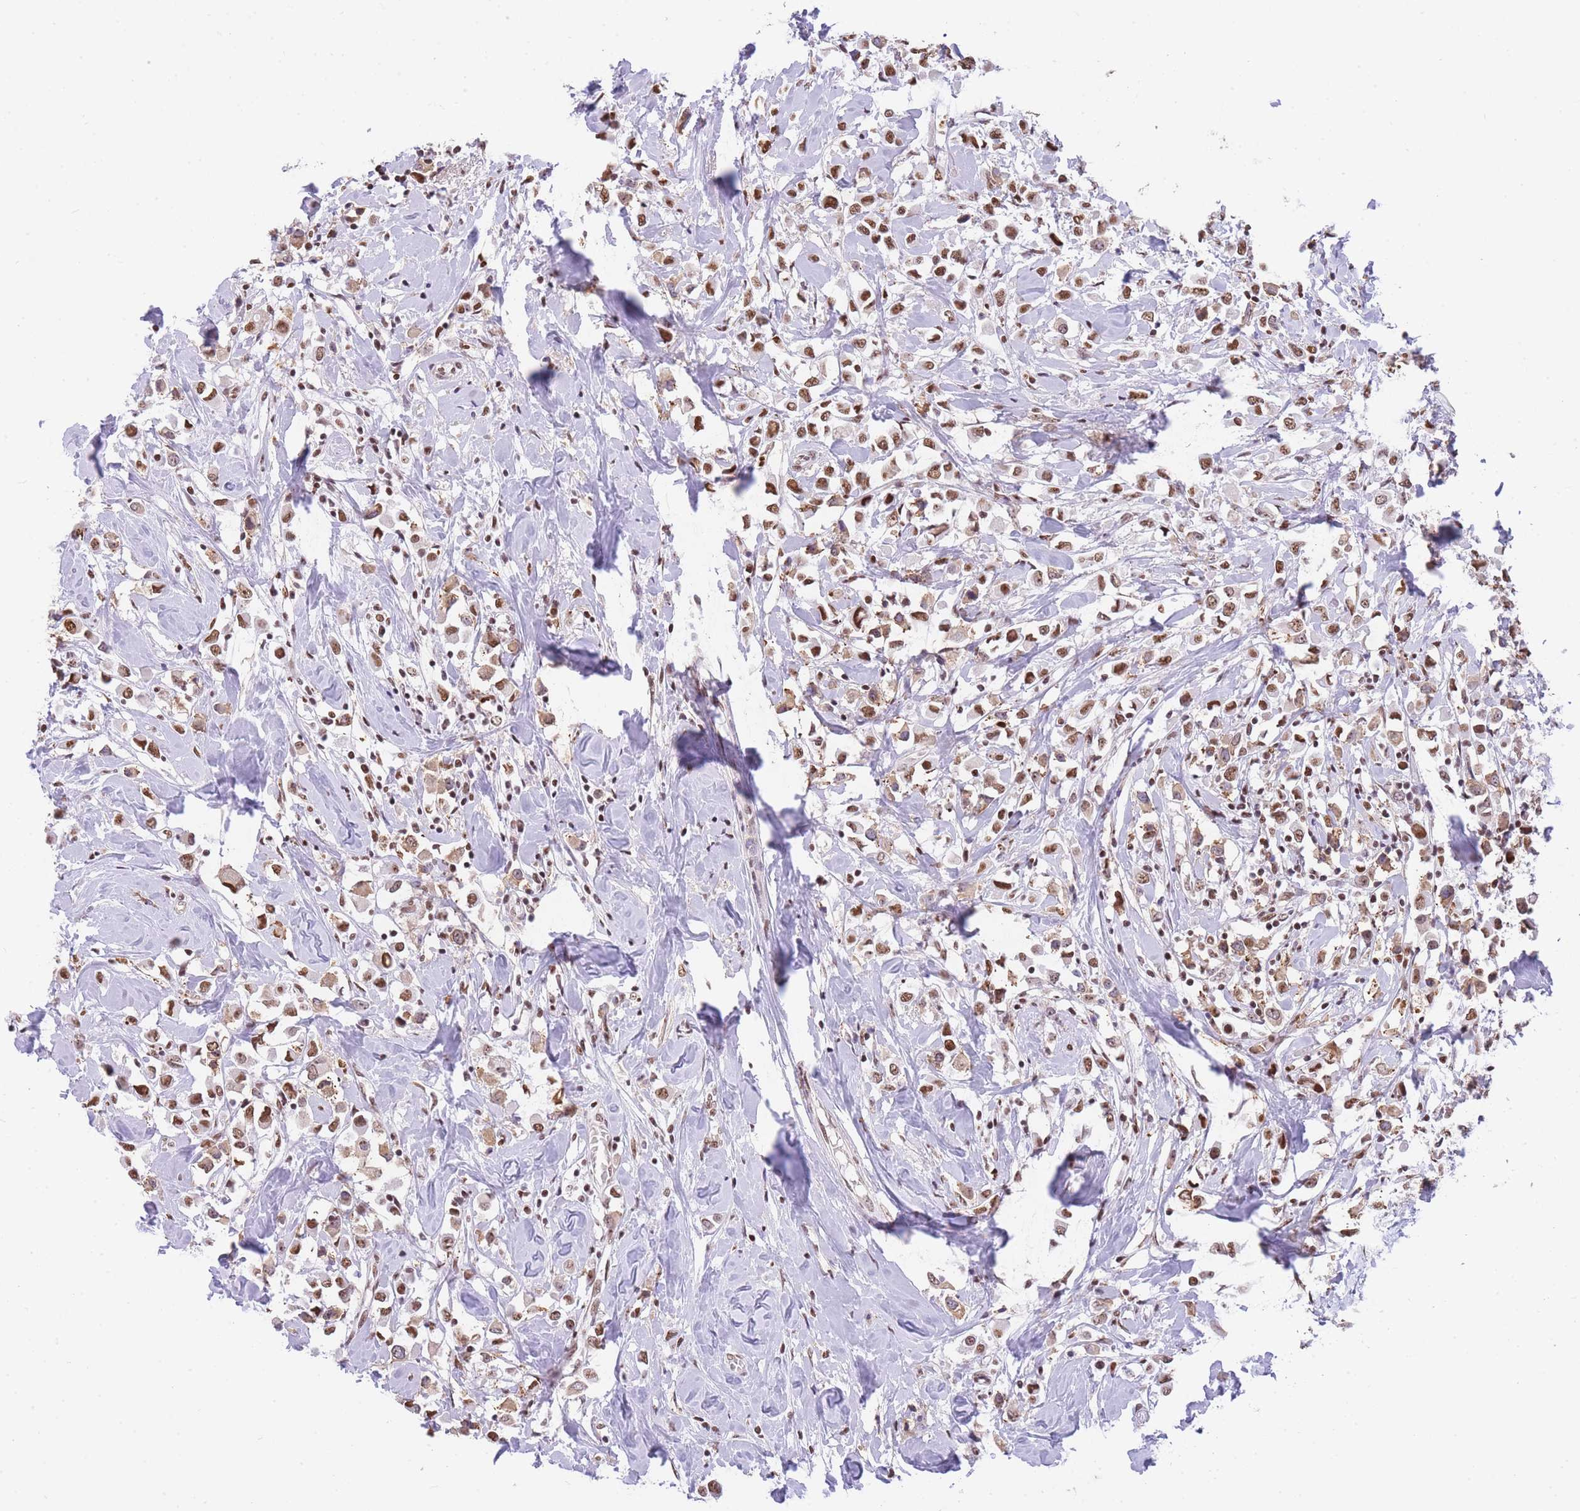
{"staining": {"intensity": "moderate", "quantity": ">75%", "location": "nuclear"}, "tissue": "breast cancer", "cell_type": "Tumor cells", "image_type": "cancer", "snomed": [{"axis": "morphology", "description": "Duct carcinoma"}, {"axis": "topography", "description": "Breast"}], "caption": "There is medium levels of moderate nuclear expression in tumor cells of breast intraductal carcinoma, as demonstrated by immunohistochemical staining (brown color).", "gene": "EVC2", "patient": {"sex": "female", "age": 61}}